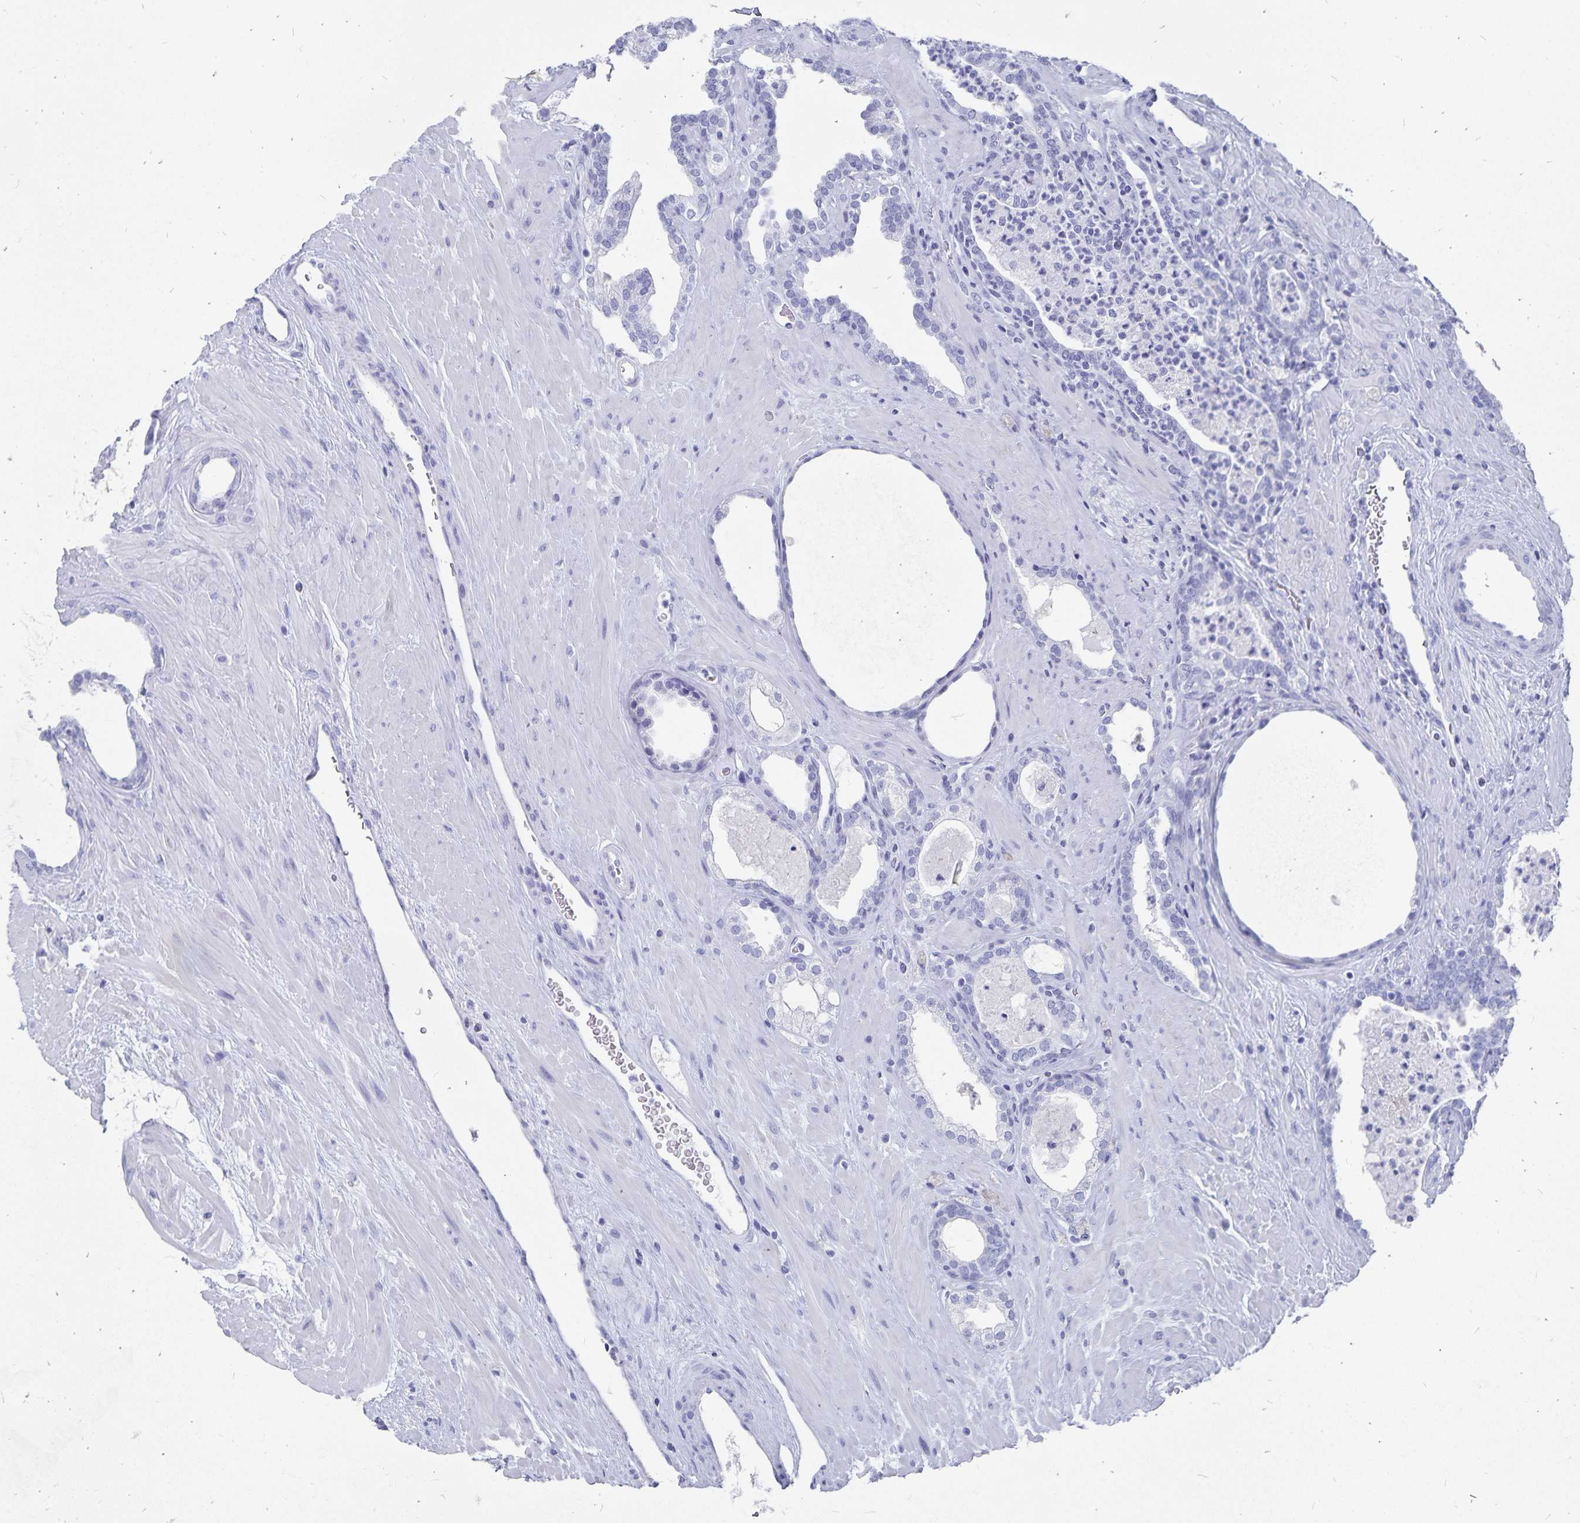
{"staining": {"intensity": "negative", "quantity": "none", "location": "none"}, "tissue": "prostate cancer", "cell_type": "Tumor cells", "image_type": "cancer", "snomed": [{"axis": "morphology", "description": "Adenocarcinoma, Low grade"}, {"axis": "topography", "description": "Prostate"}], "caption": "Immunohistochemistry (IHC) image of neoplastic tissue: adenocarcinoma (low-grade) (prostate) stained with DAB displays no significant protein staining in tumor cells.", "gene": "ADH1A", "patient": {"sex": "male", "age": 62}}